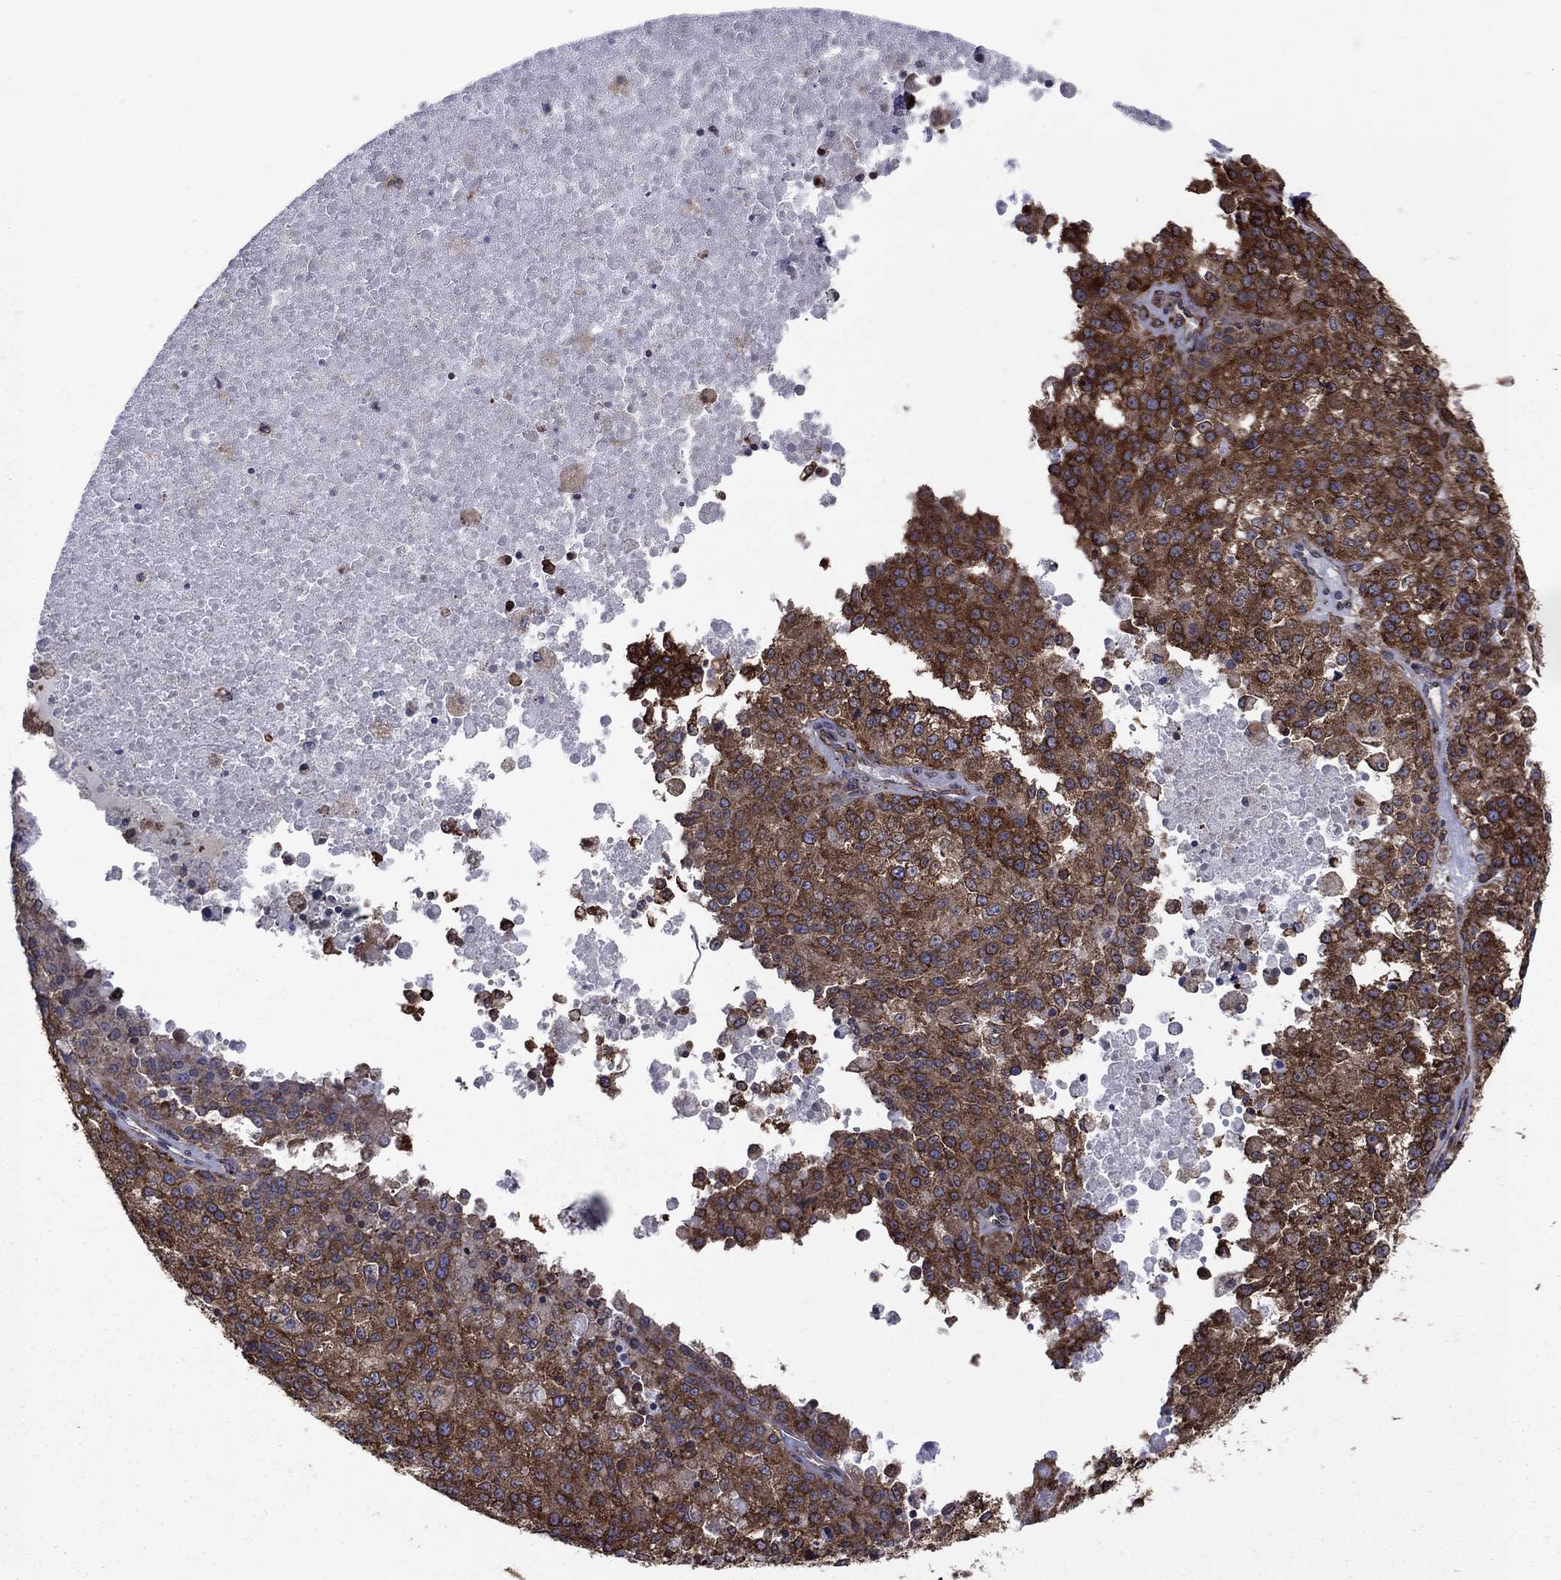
{"staining": {"intensity": "strong", "quantity": ">75%", "location": "cytoplasmic/membranous"}, "tissue": "melanoma", "cell_type": "Tumor cells", "image_type": "cancer", "snomed": [{"axis": "morphology", "description": "Malignant melanoma, Metastatic site"}, {"axis": "topography", "description": "Lymph node"}], "caption": "Immunohistochemical staining of human malignant melanoma (metastatic site) displays high levels of strong cytoplasmic/membranous staining in approximately >75% of tumor cells.", "gene": "YBX1", "patient": {"sex": "female", "age": 64}}